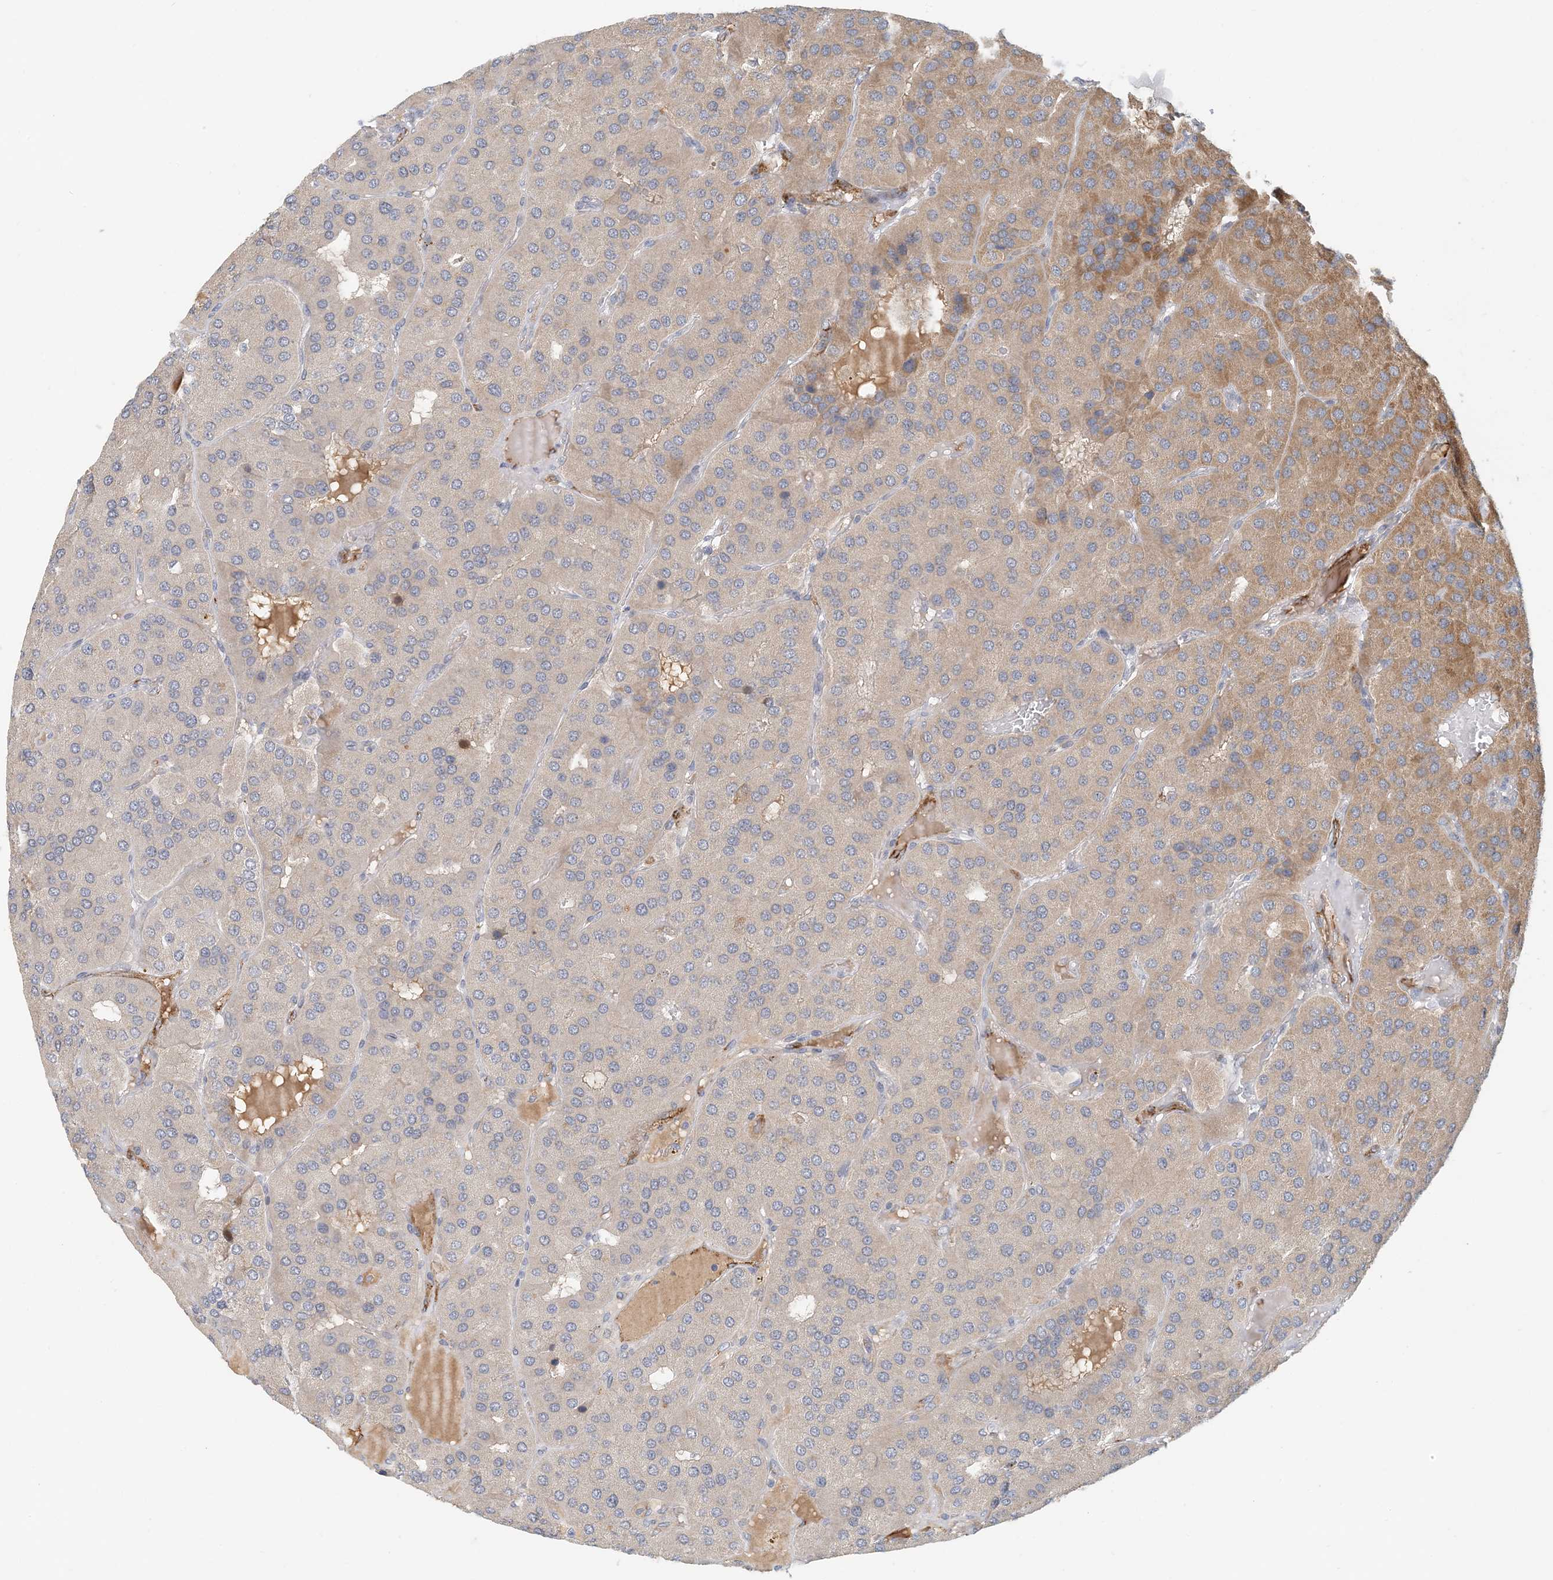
{"staining": {"intensity": "moderate", "quantity": "<25%", "location": "cytoplasmic/membranous"}, "tissue": "parathyroid gland", "cell_type": "Glandular cells", "image_type": "normal", "snomed": [{"axis": "morphology", "description": "Normal tissue, NOS"}, {"axis": "morphology", "description": "Adenoma, NOS"}, {"axis": "topography", "description": "Parathyroid gland"}], "caption": "Immunohistochemistry (IHC) histopathology image of unremarkable human parathyroid gland stained for a protein (brown), which shows low levels of moderate cytoplasmic/membranous positivity in approximately <25% of glandular cells.", "gene": "ZBTB3", "patient": {"sex": "female", "age": 86}}